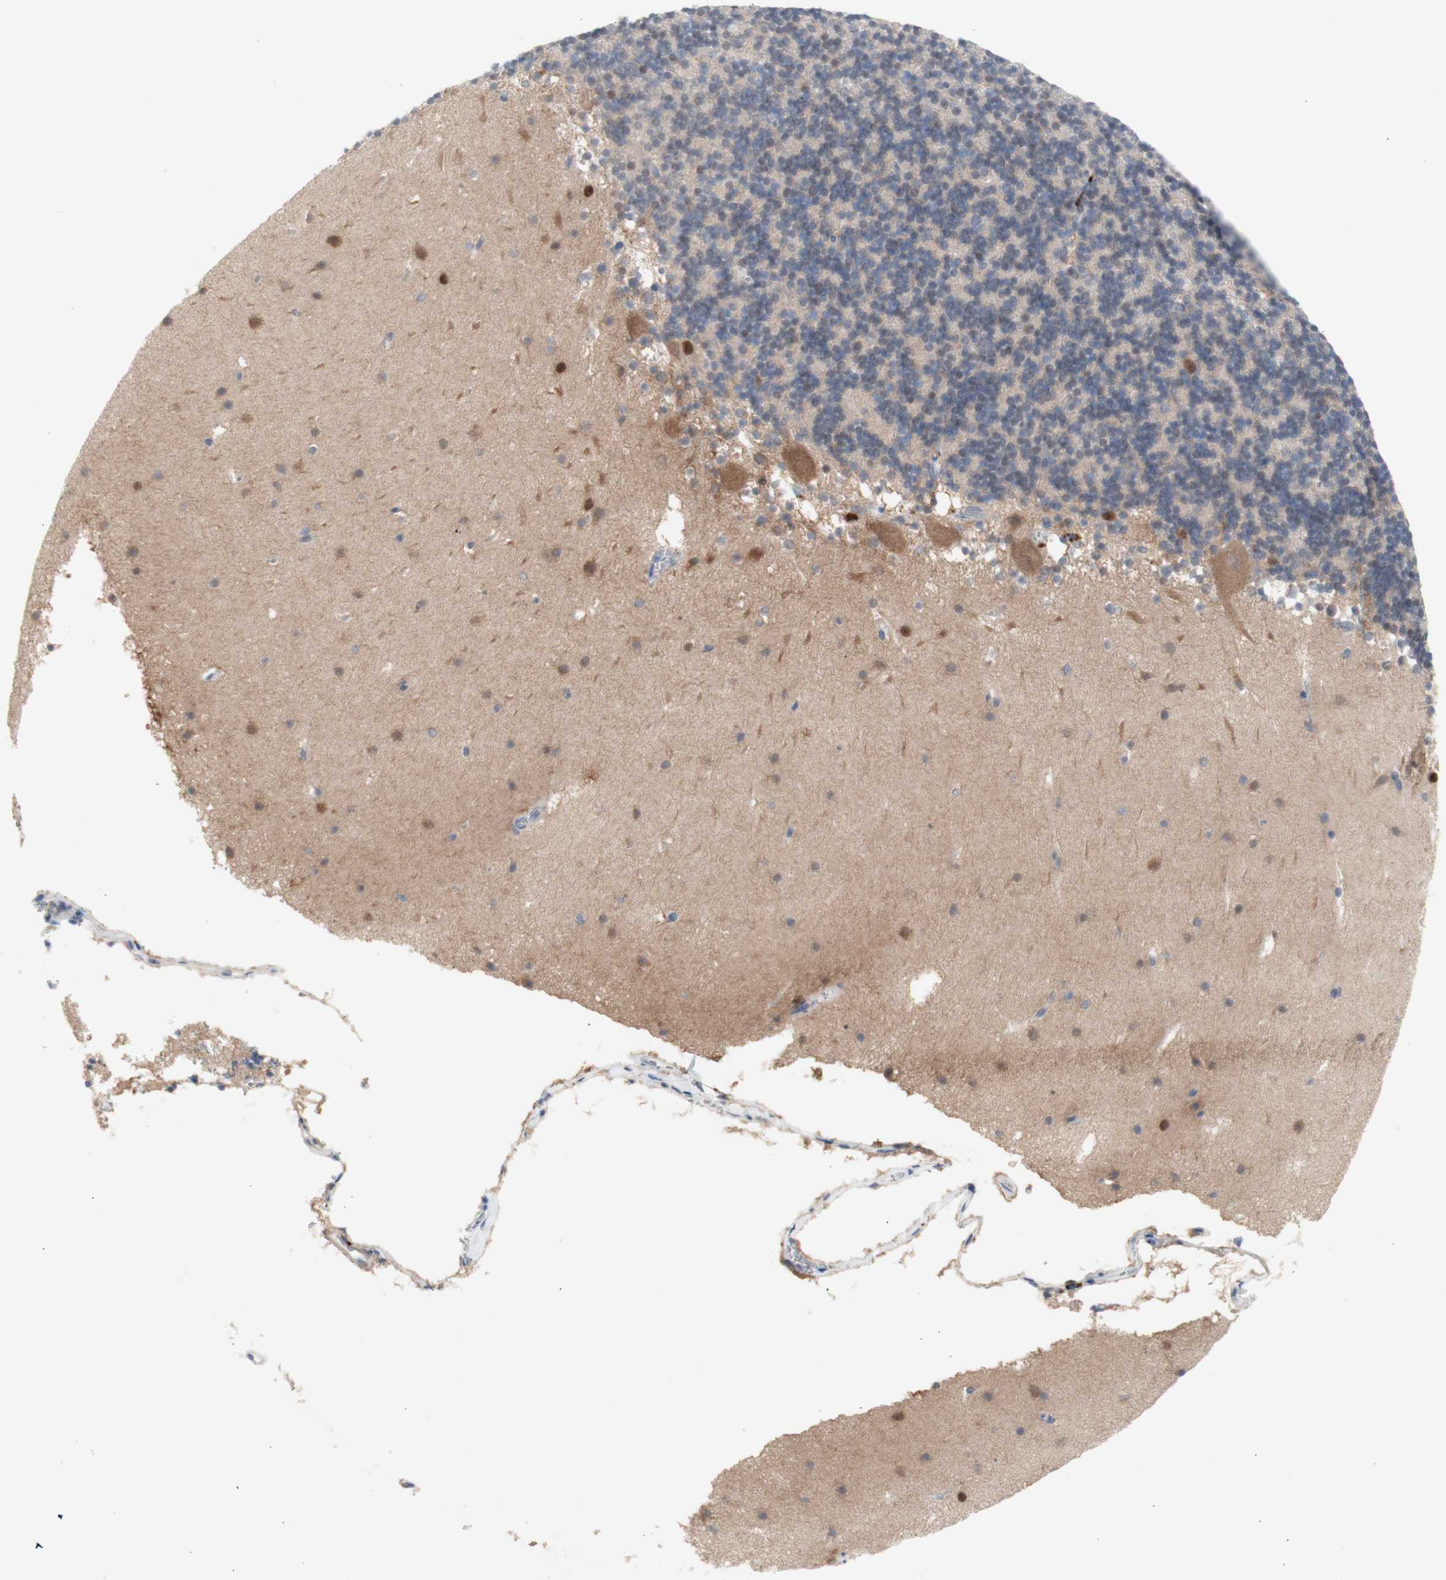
{"staining": {"intensity": "negative", "quantity": "none", "location": "none"}, "tissue": "cerebellum", "cell_type": "Cells in granular layer", "image_type": "normal", "snomed": [{"axis": "morphology", "description": "Normal tissue, NOS"}, {"axis": "topography", "description": "Cerebellum"}], "caption": "This is an immunohistochemistry image of unremarkable human cerebellum. There is no expression in cells in granular layer.", "gene": "PRMT5", "patient": {"sex": "male", "age": 45}}